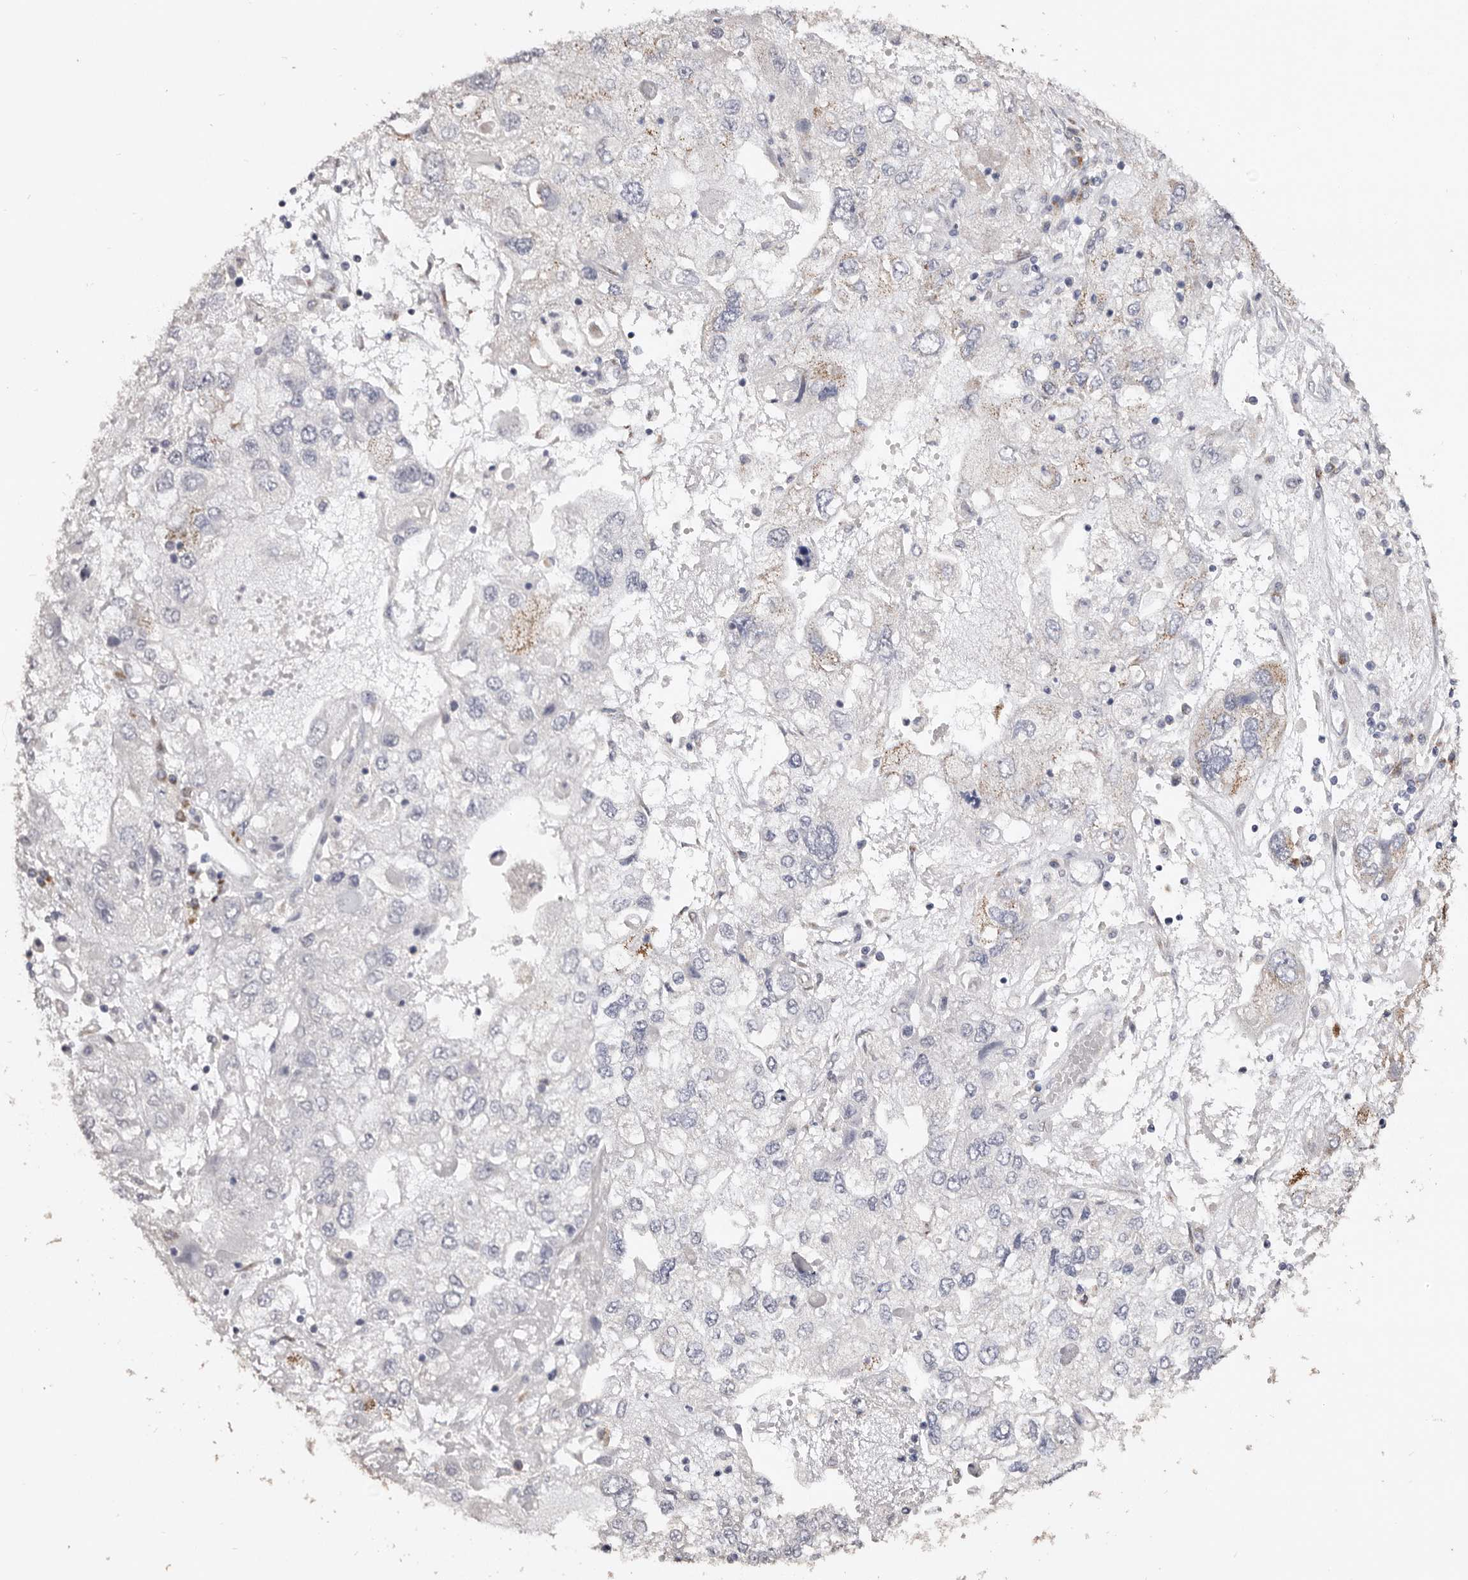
{"staining": {"intensity": "moderate", "quantity": "<25%", "location": "cytoplasmic/membranous"}, "tissue": "endometrial cancer", "cell_type": "Tumor cells", "image_type": "cancer", "snomed": [{"axis": "morphology", "description": "Adenocarcinoma, NOS"}, {"axis": "topography", "description": "Endometrium"}], "caption": "About <25% of tumor cells in human endometrial cancer reveal moderate cytoplasmic/membranous protein staining as visualized by brown immunohistochemical staining.", "gene": "LGALS7B", "patient": {"sex": "female", "age": 49}}